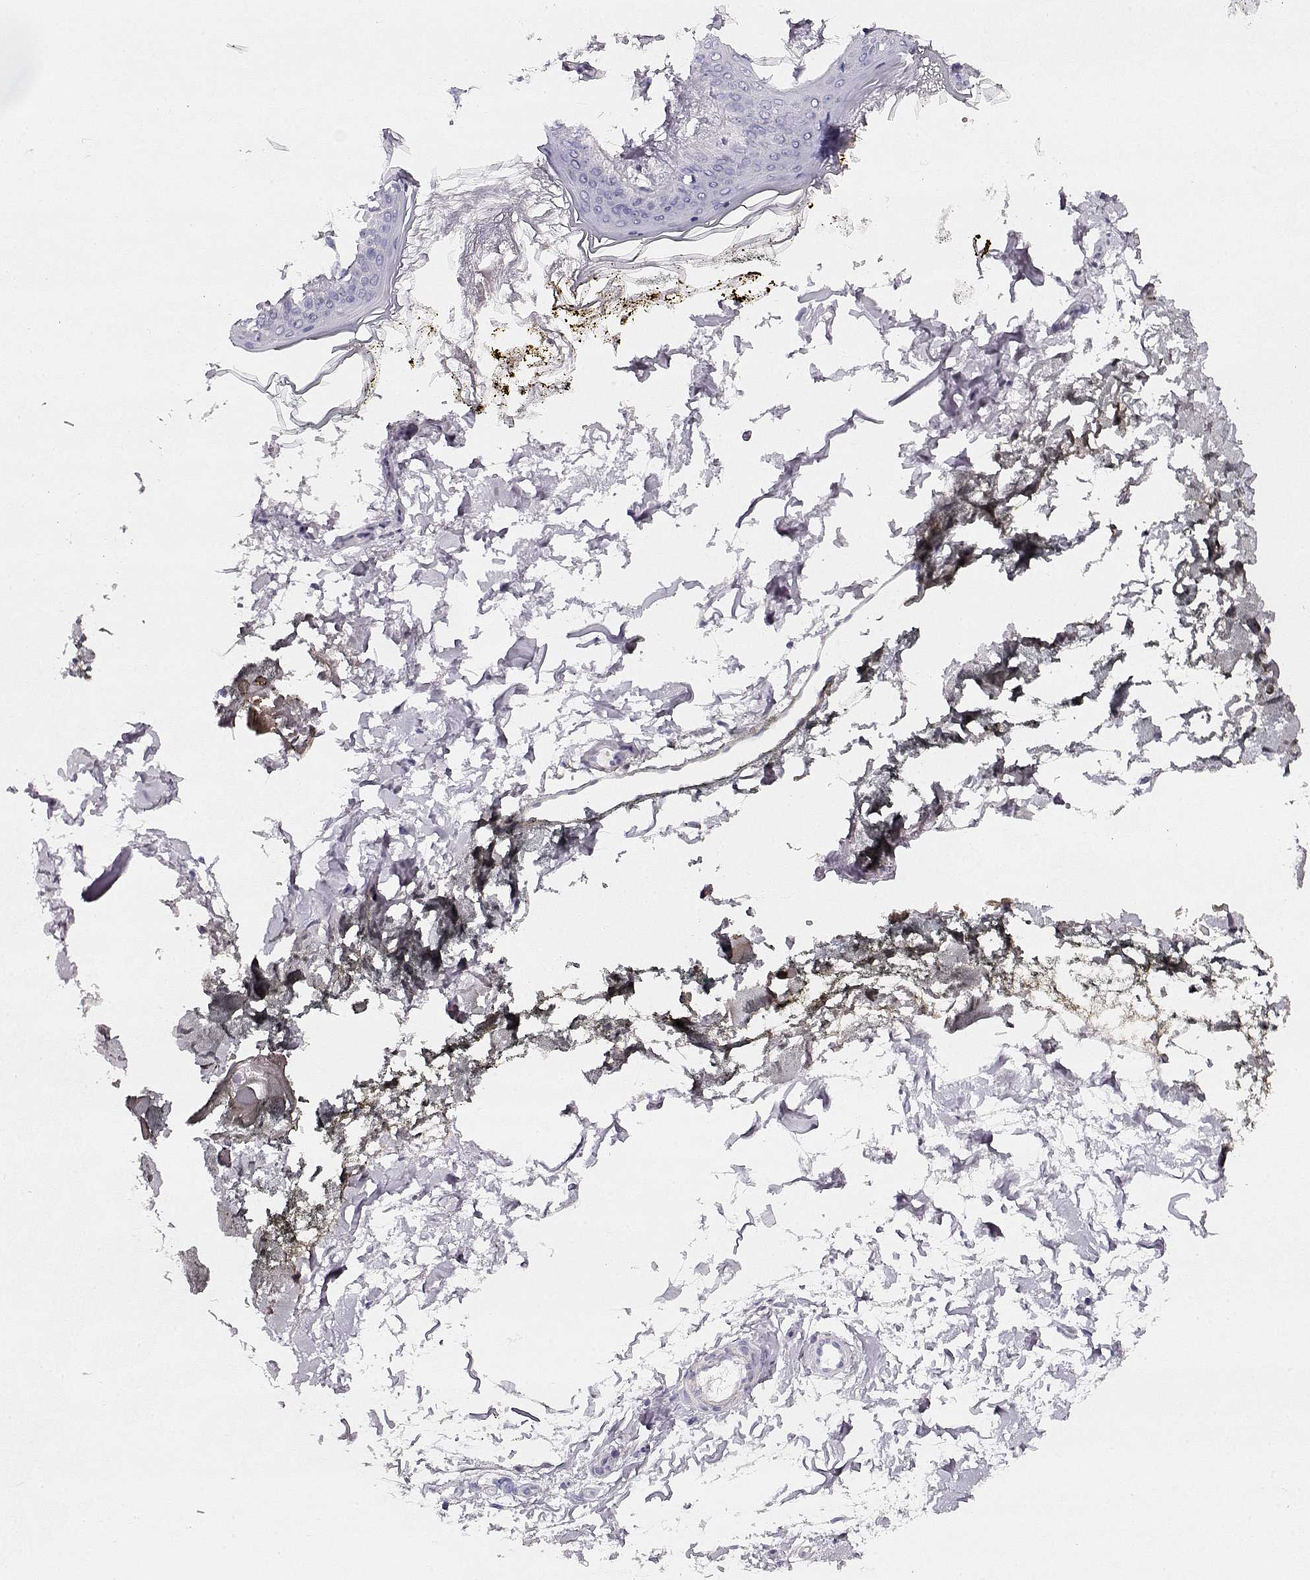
{"staining": {"intensity": "negative", "quantity": "none", "location": "none"}, "tissue": "skin", "cell_type": "Fibroblasts", "image_type": "normal", "snomed": [{"axis": "morphology", "description": "Normal tissue, NOS"}, {"axis": "topography", "description": "Skin"}], "caption": "Immunohistochemistry image of normal skin: skin stained with DAB exhibits no significant protein expression in fibroblasts.", "gene": "ACTN2", "patient": {"sex": "female", "age": 34}}